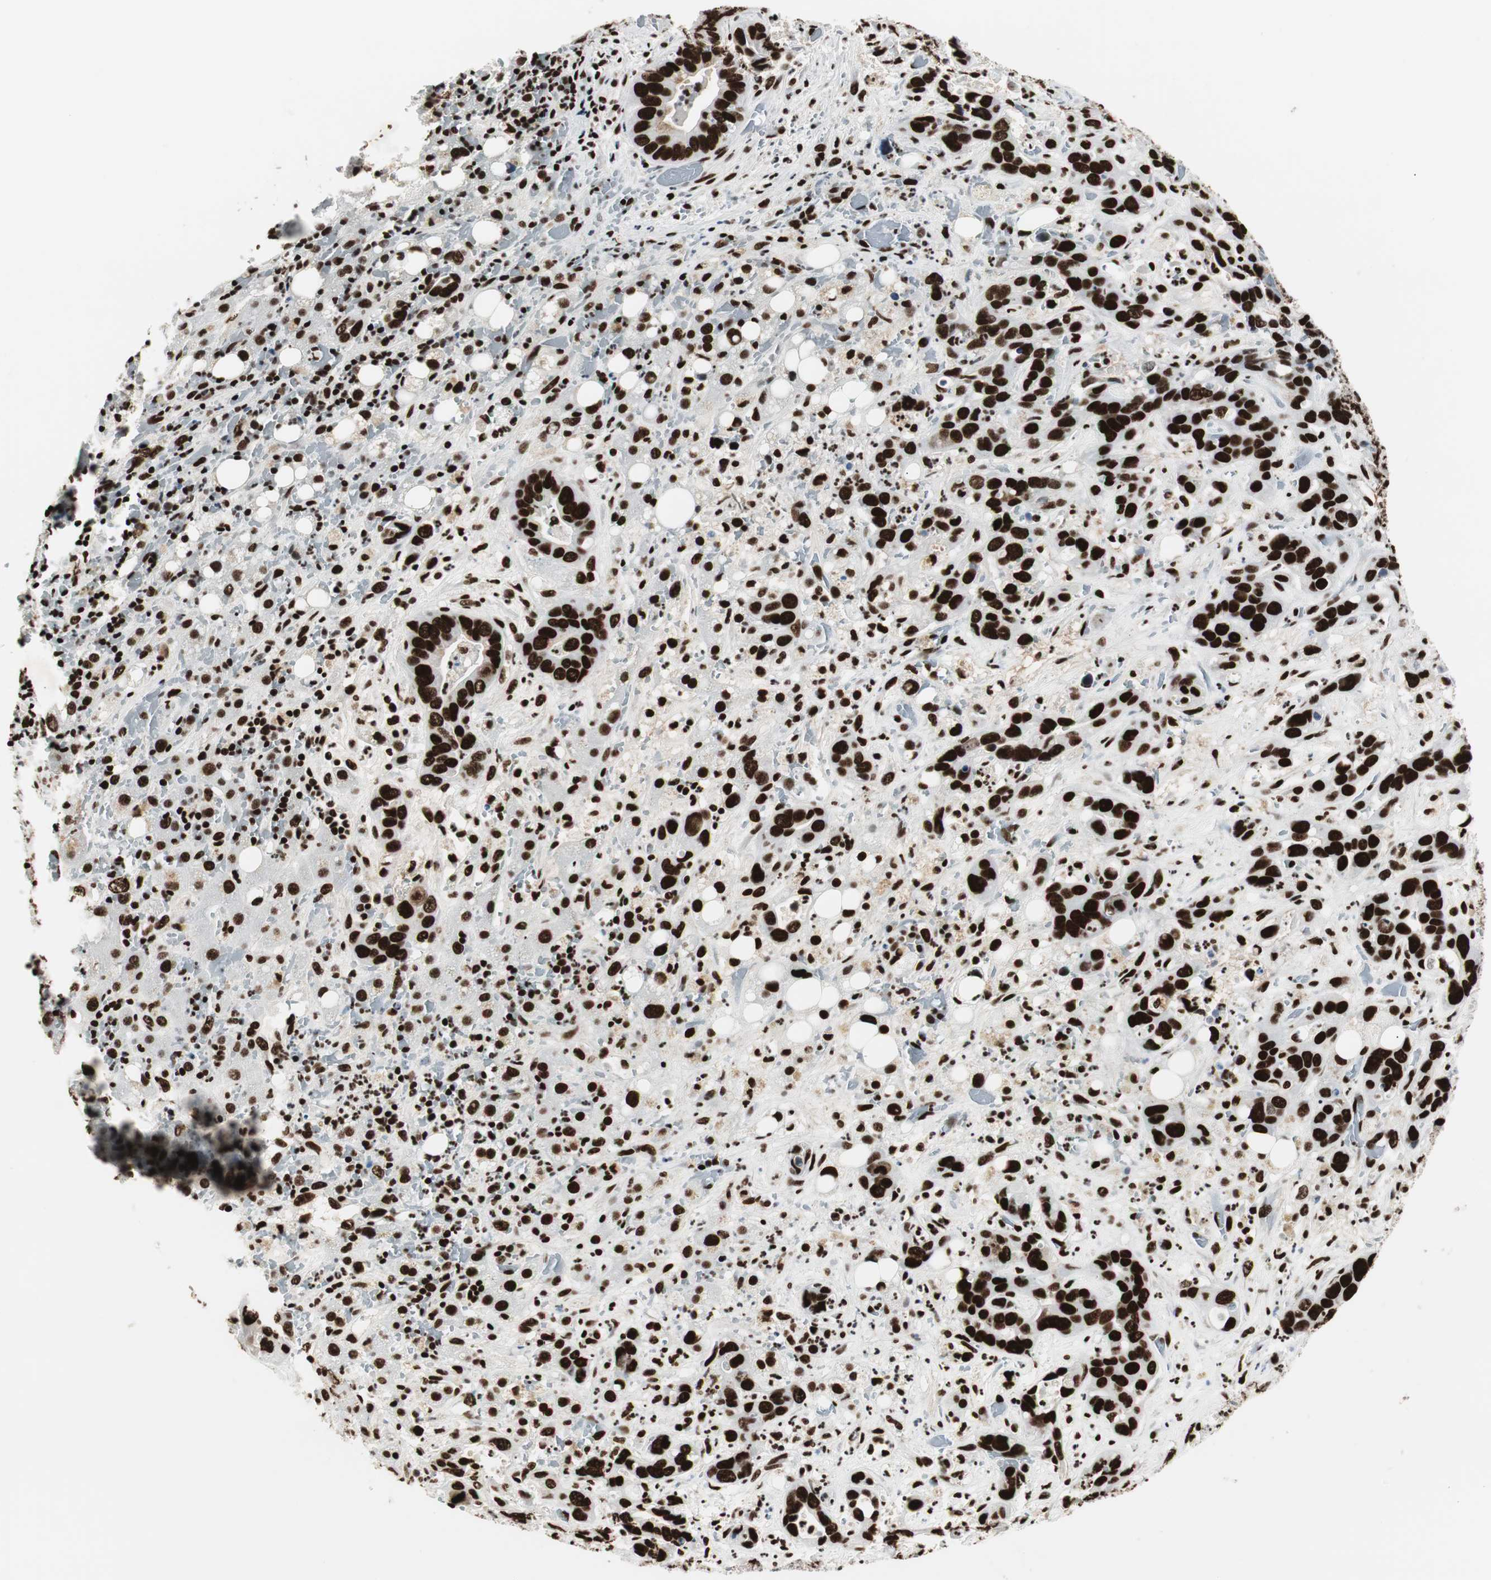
{"staining": {"intensity": "strong", "quantity": ">75%", "location": "cytoplasmic/membranous,nuclear"}, "tissue": "liver cancer", "cell_type": "Tumor cells", "image_type": "cancer", "snomed": [{"axis": "morphology", "description": "Cholangiocarcinoma"}, {"axis": "topography", "description": "Liver"}], "caption": "The micrograph displays immunohistochemical staining of liver cholangiocarcinoma. There is strong cytoplasmic/membranous and nuclear staining is appreciated in approximately >75% of tumor cells.", "gene": "MTA2", "patient": {"sex": "female", "age": 65}}